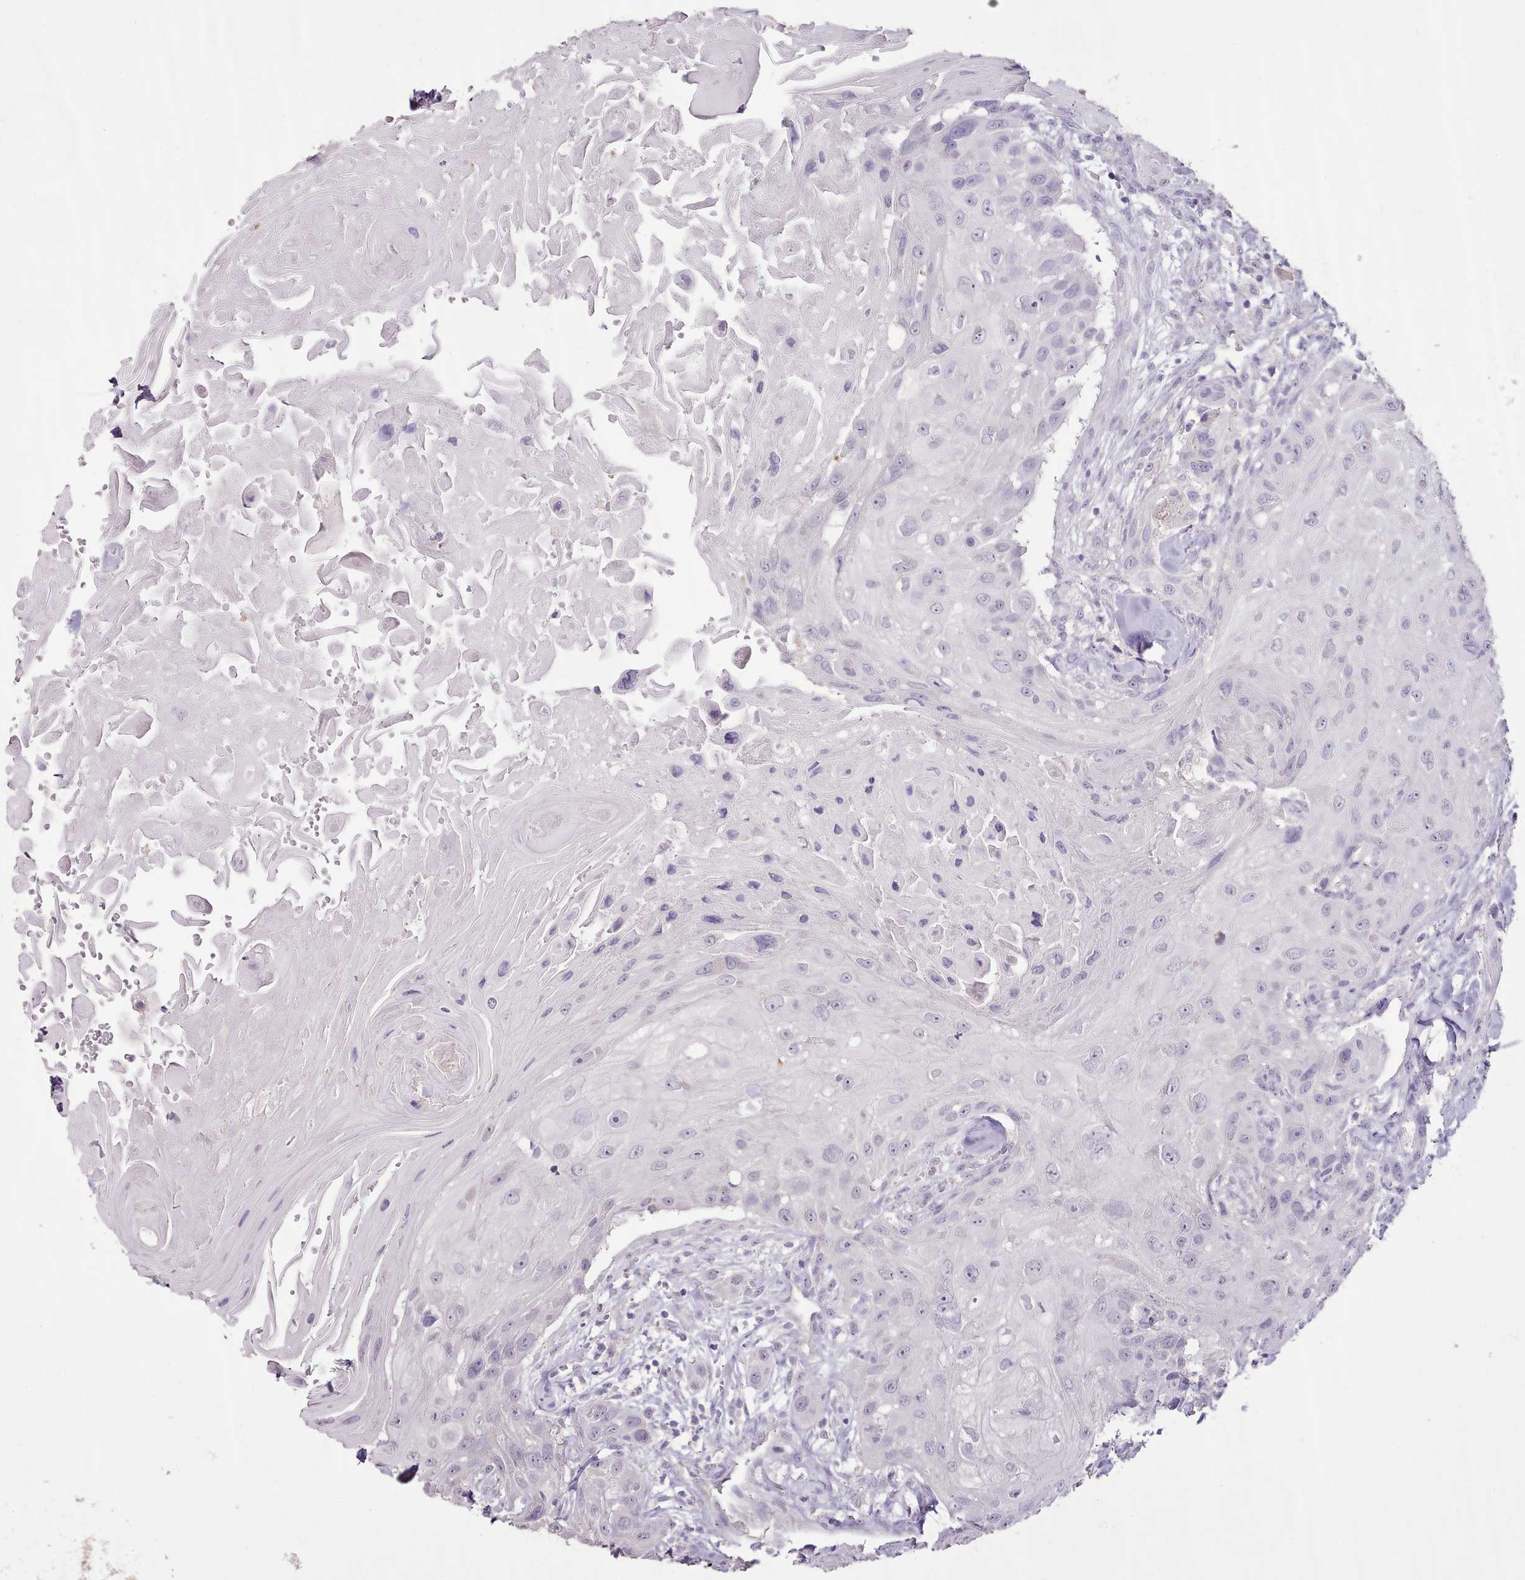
{"staining": {"intensity": "negative", "quantity": "none", "location": "none"}, "tissue": "head and neck cancer", "cell_type": "Tumor cells", "image_type": "cancer", "snomed": [{"axis": "morphology", "description": "Squamous cell carcinoma, NOS"}, {"axis": "topography", "description": "Head-Neck"}], "caption": "DAB immunohistochemical staining of human head and neck squamous cell carcinoma shows no significant expression in tumor cells. (Stains: DAB immunohistochemistry (IHC) with hematoxylin counter stain, Microscopy: brightfield microscopy at high magnification).", "gene": "BLOC1S2", "patient": {"sex": "male", "age": 81}}